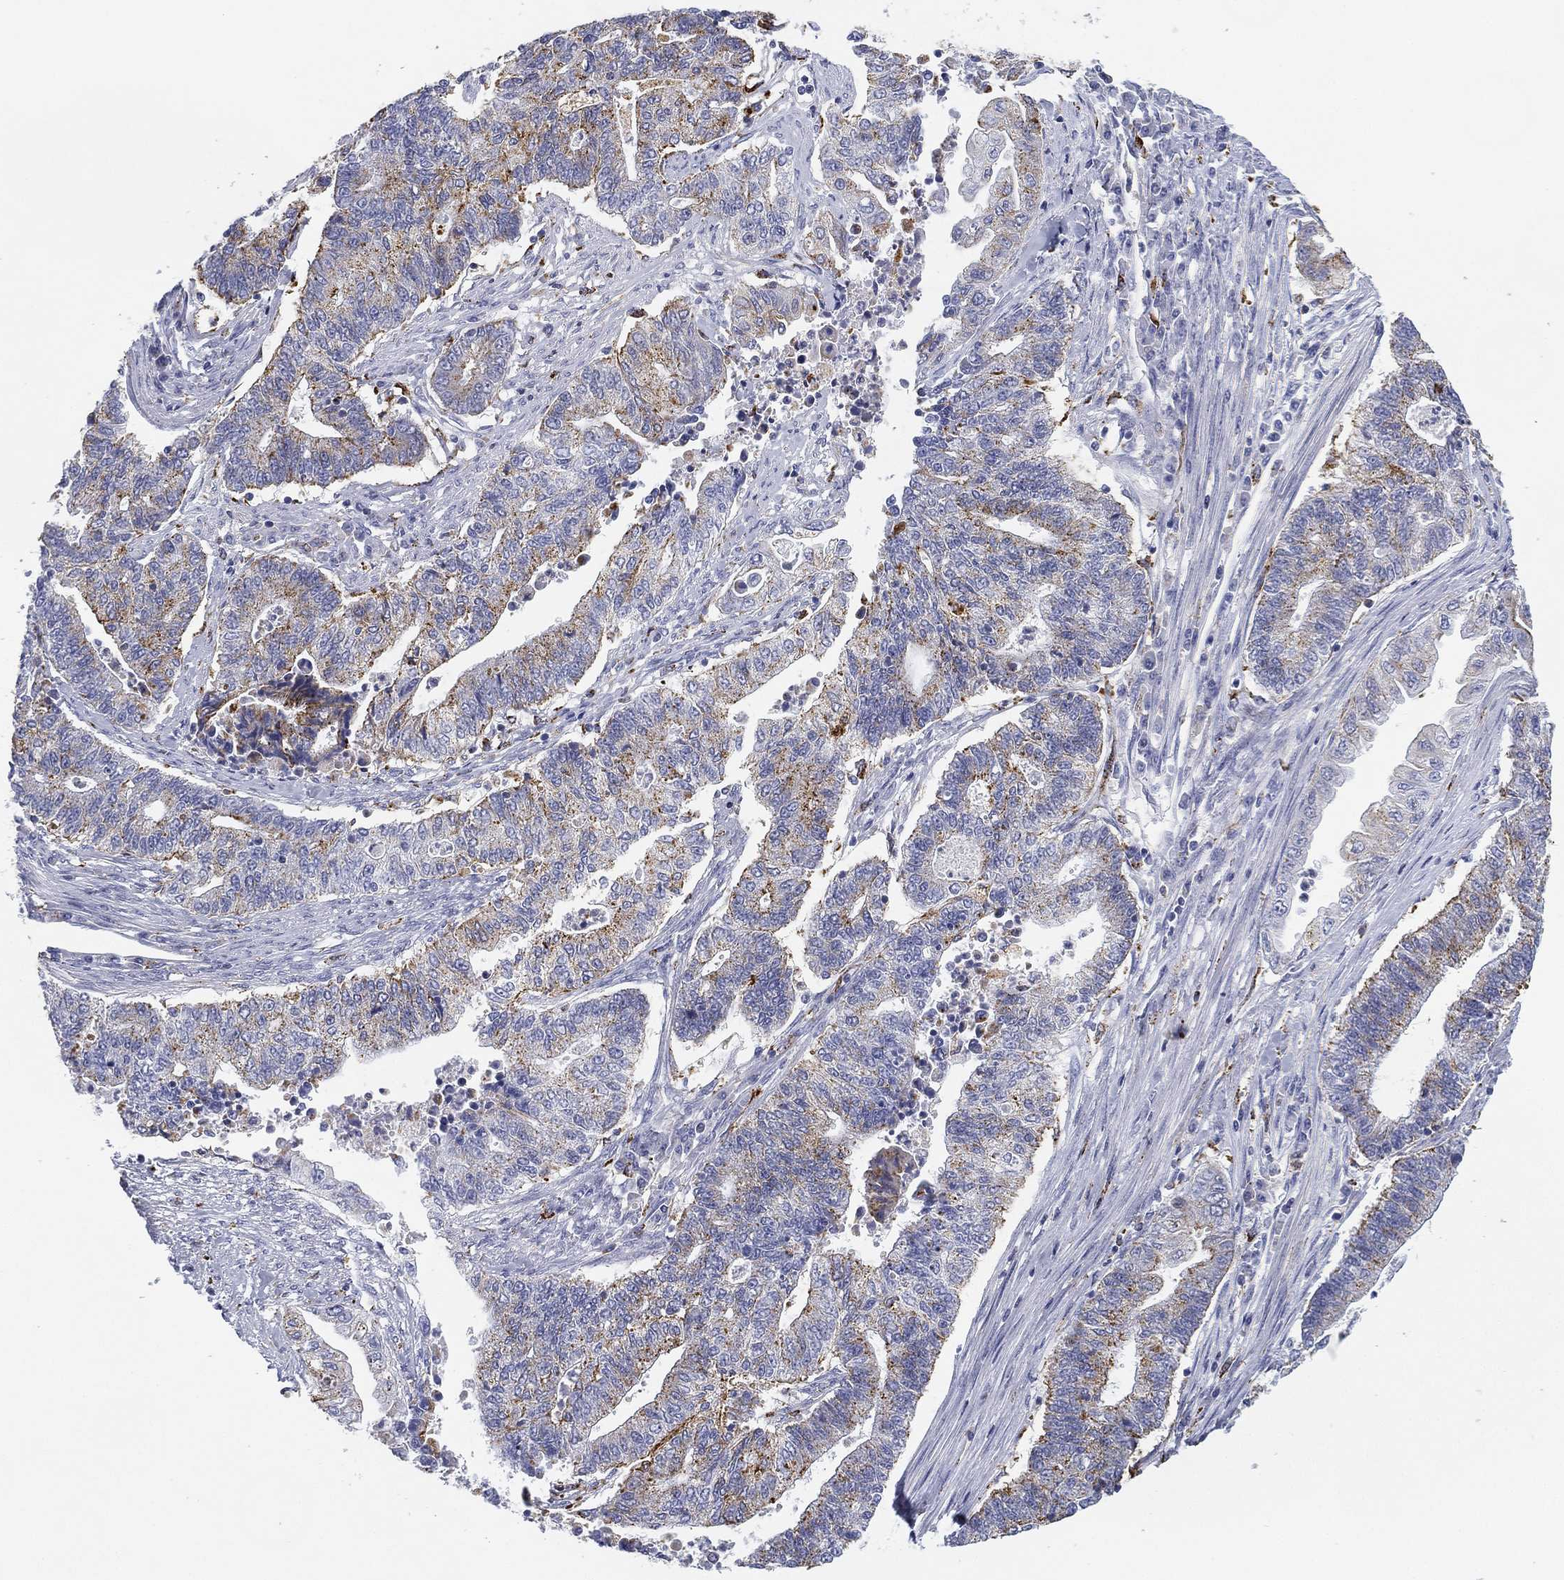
{"staining": {"intensity": "moderate", "quantity": "<25%", "location": "cytoplasmic/membranous"}, "tissue": "endometrial cancer", "cell_type": "Tumor cells", "image_type": "cancer", "snomed": [{"axis": "morphology", "description": "Adenocarcinoma, NOS"}, {"axis": "topography", "description": "Uterus"}, {"axis": "topography", "description": "Endometrium"}], "caption": "An image of human adenocarcinoma (endometrial) stained for a protein demonstrates moderate cytoplasmic/membranous brown staining in tumor cells.", "gene": "NPC2", "patient": {"sex": "female", "age": 54}}